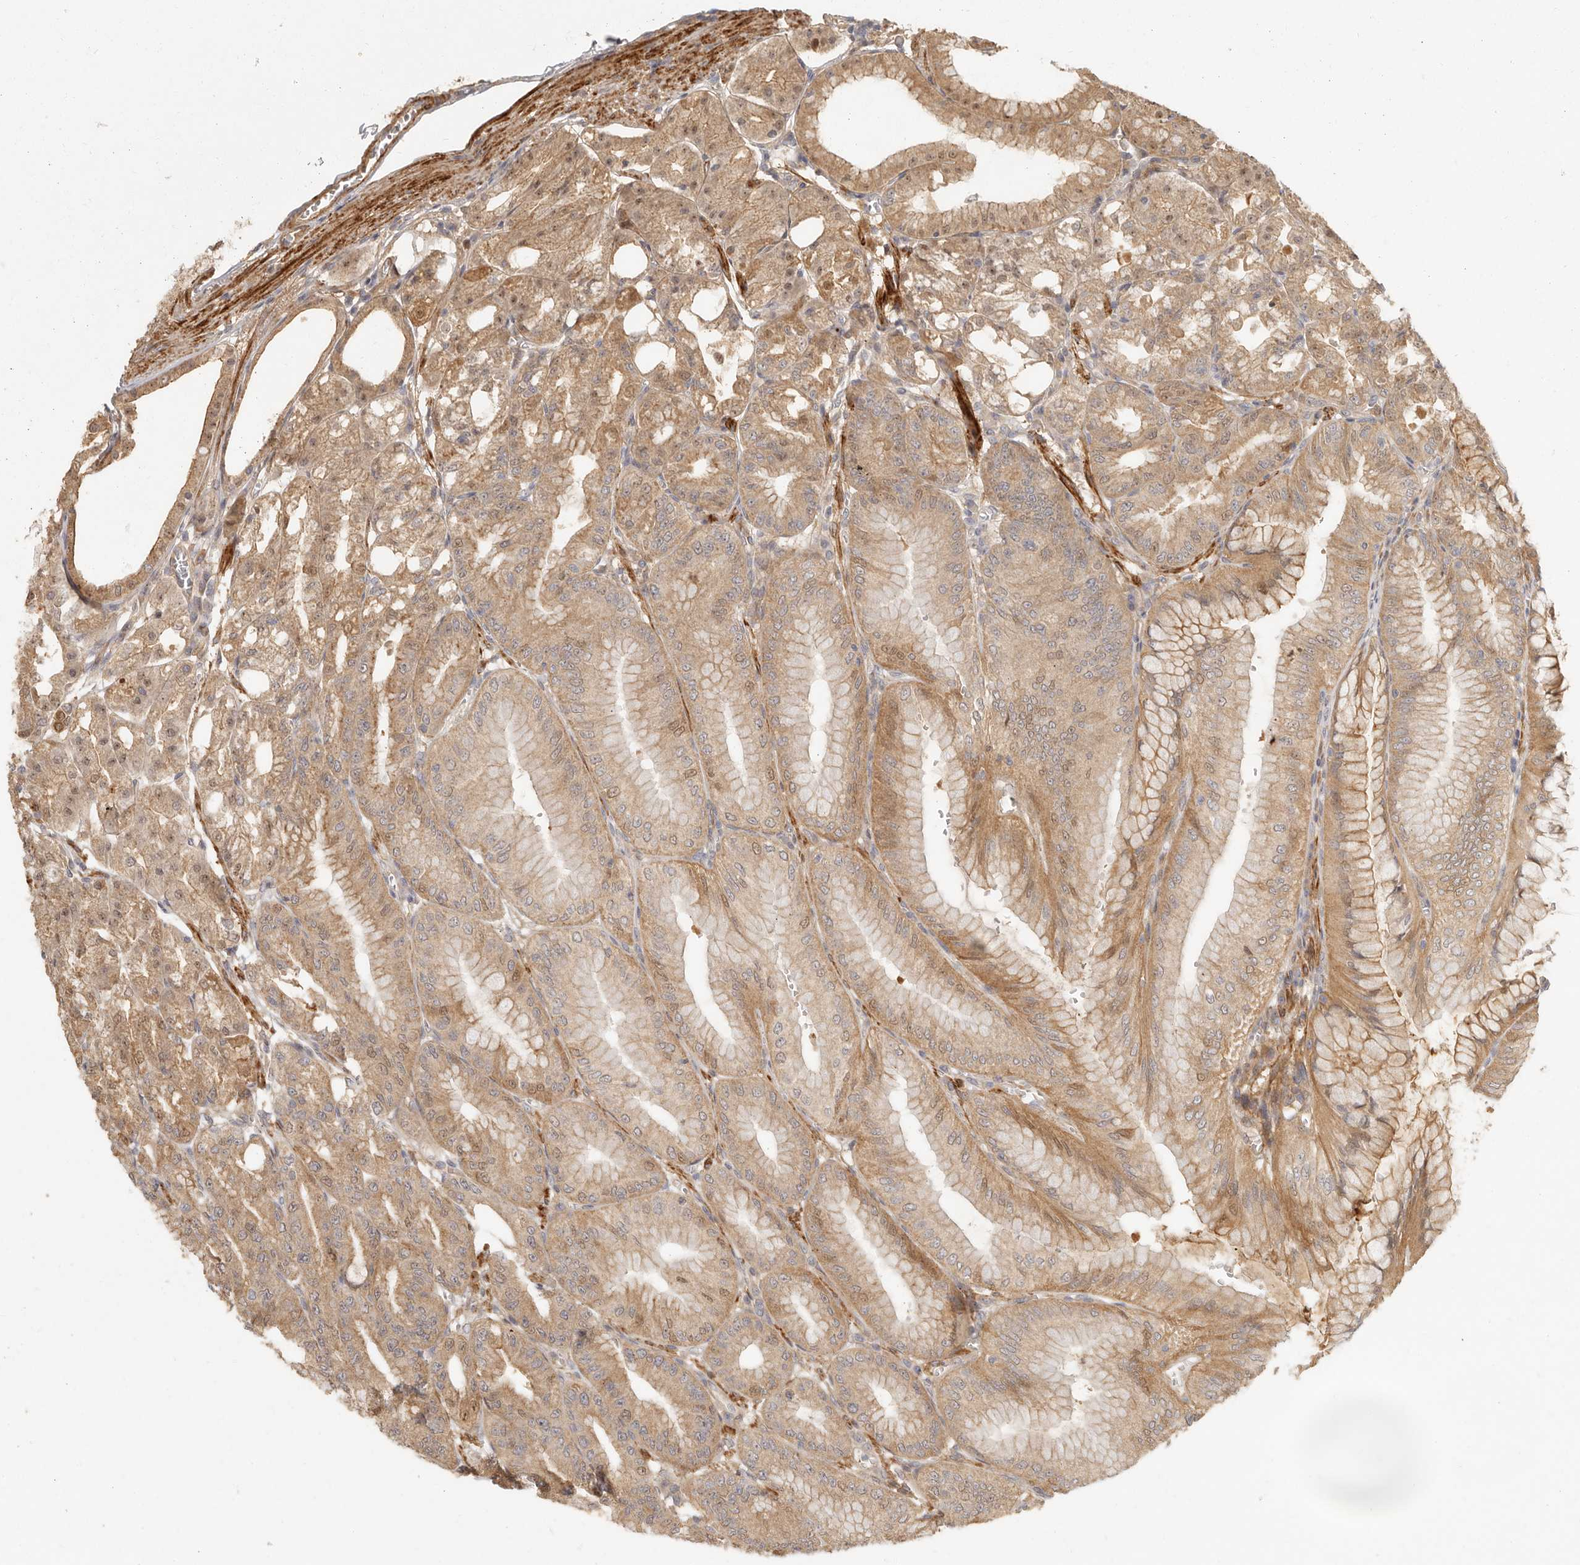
{"staining": {"intensity": "moderate", "quantity": ">75%", "location": "cytoplasmic/membranous"}, "tissue": "stomach", "cell_type": "Glandular cells", "image_type": "normal", "snomed": [{"axis": "morphology", "description": "Normal tissue, NOS"}, {"axis": "topography", "description": "Stomach, lower"}], "caption": "Normal stomach exhibits moderate cytoplasmic/membranous expression in approximately >75% of glandular cells, visualized by immunohistochemistry.", "gene": "VIPR1", "patient": {"sex": "male", "age": 71}}